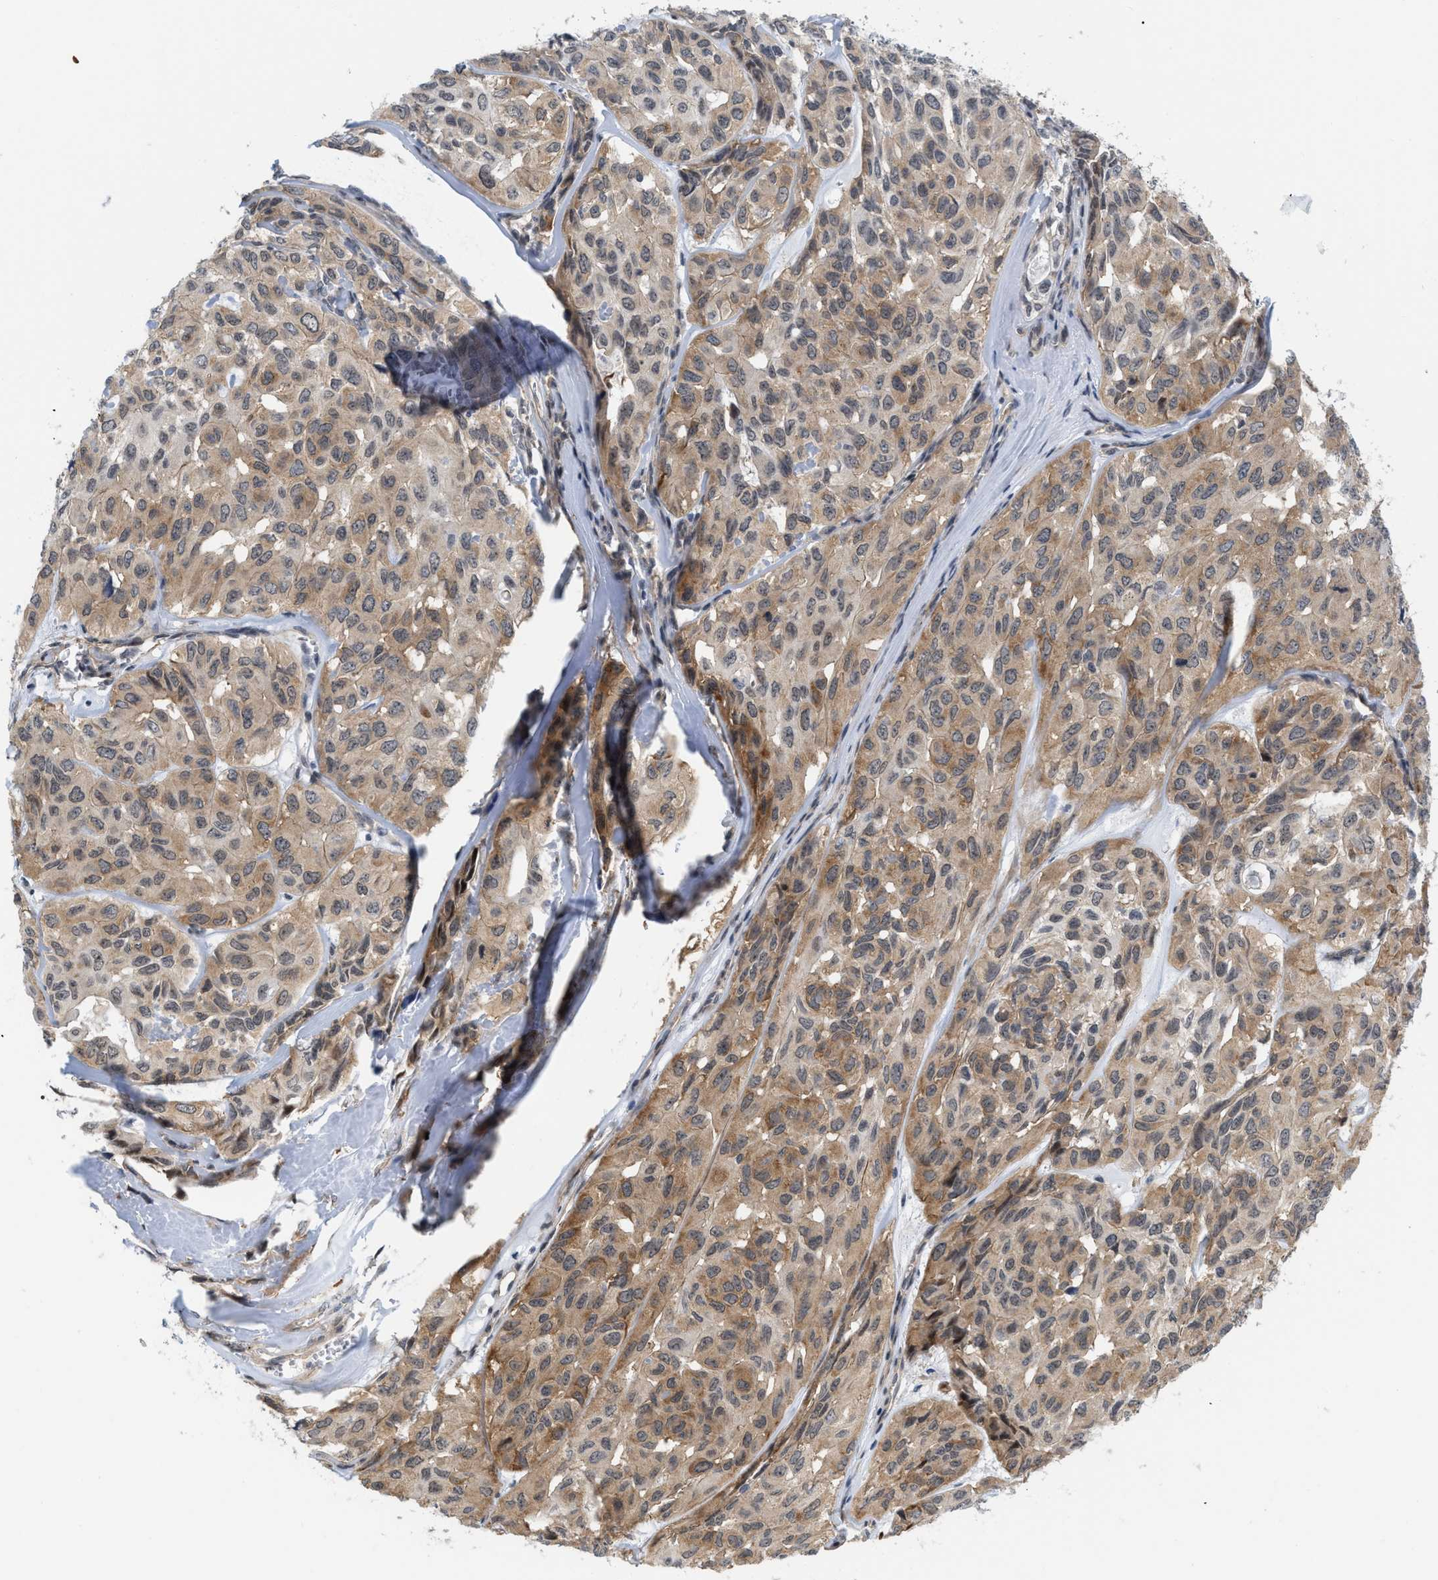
{"staining": {"intensity": "moderate", "quantity": "25%-75%", "location": "cytoplasmic/membranous"}, "tissue": "head and neck cancer", "cell_type": "Tumor cells", "image_type": "cancer", "snomed": [{"axis": "morphology", "description": "Adenocarcinoma, NOS"}, {"axis": "topography", "description": "Salivary gland, NOS"}, {"axis": "topography", "description": "Head-Neck"}], "caption": "A high-resolution micrograph shows immunohistochemistry (IHC) staining of head and neck adenocarcinoma, which exhibits moderate cytoplasmic/membranous positivity in approximately 25%-75% of tumor cells. The protein of interest is shown in brown color, while the nuclei are stained blue.", "gene": "GPRASP2", "patient": {"sex": "female", "age": 76}}